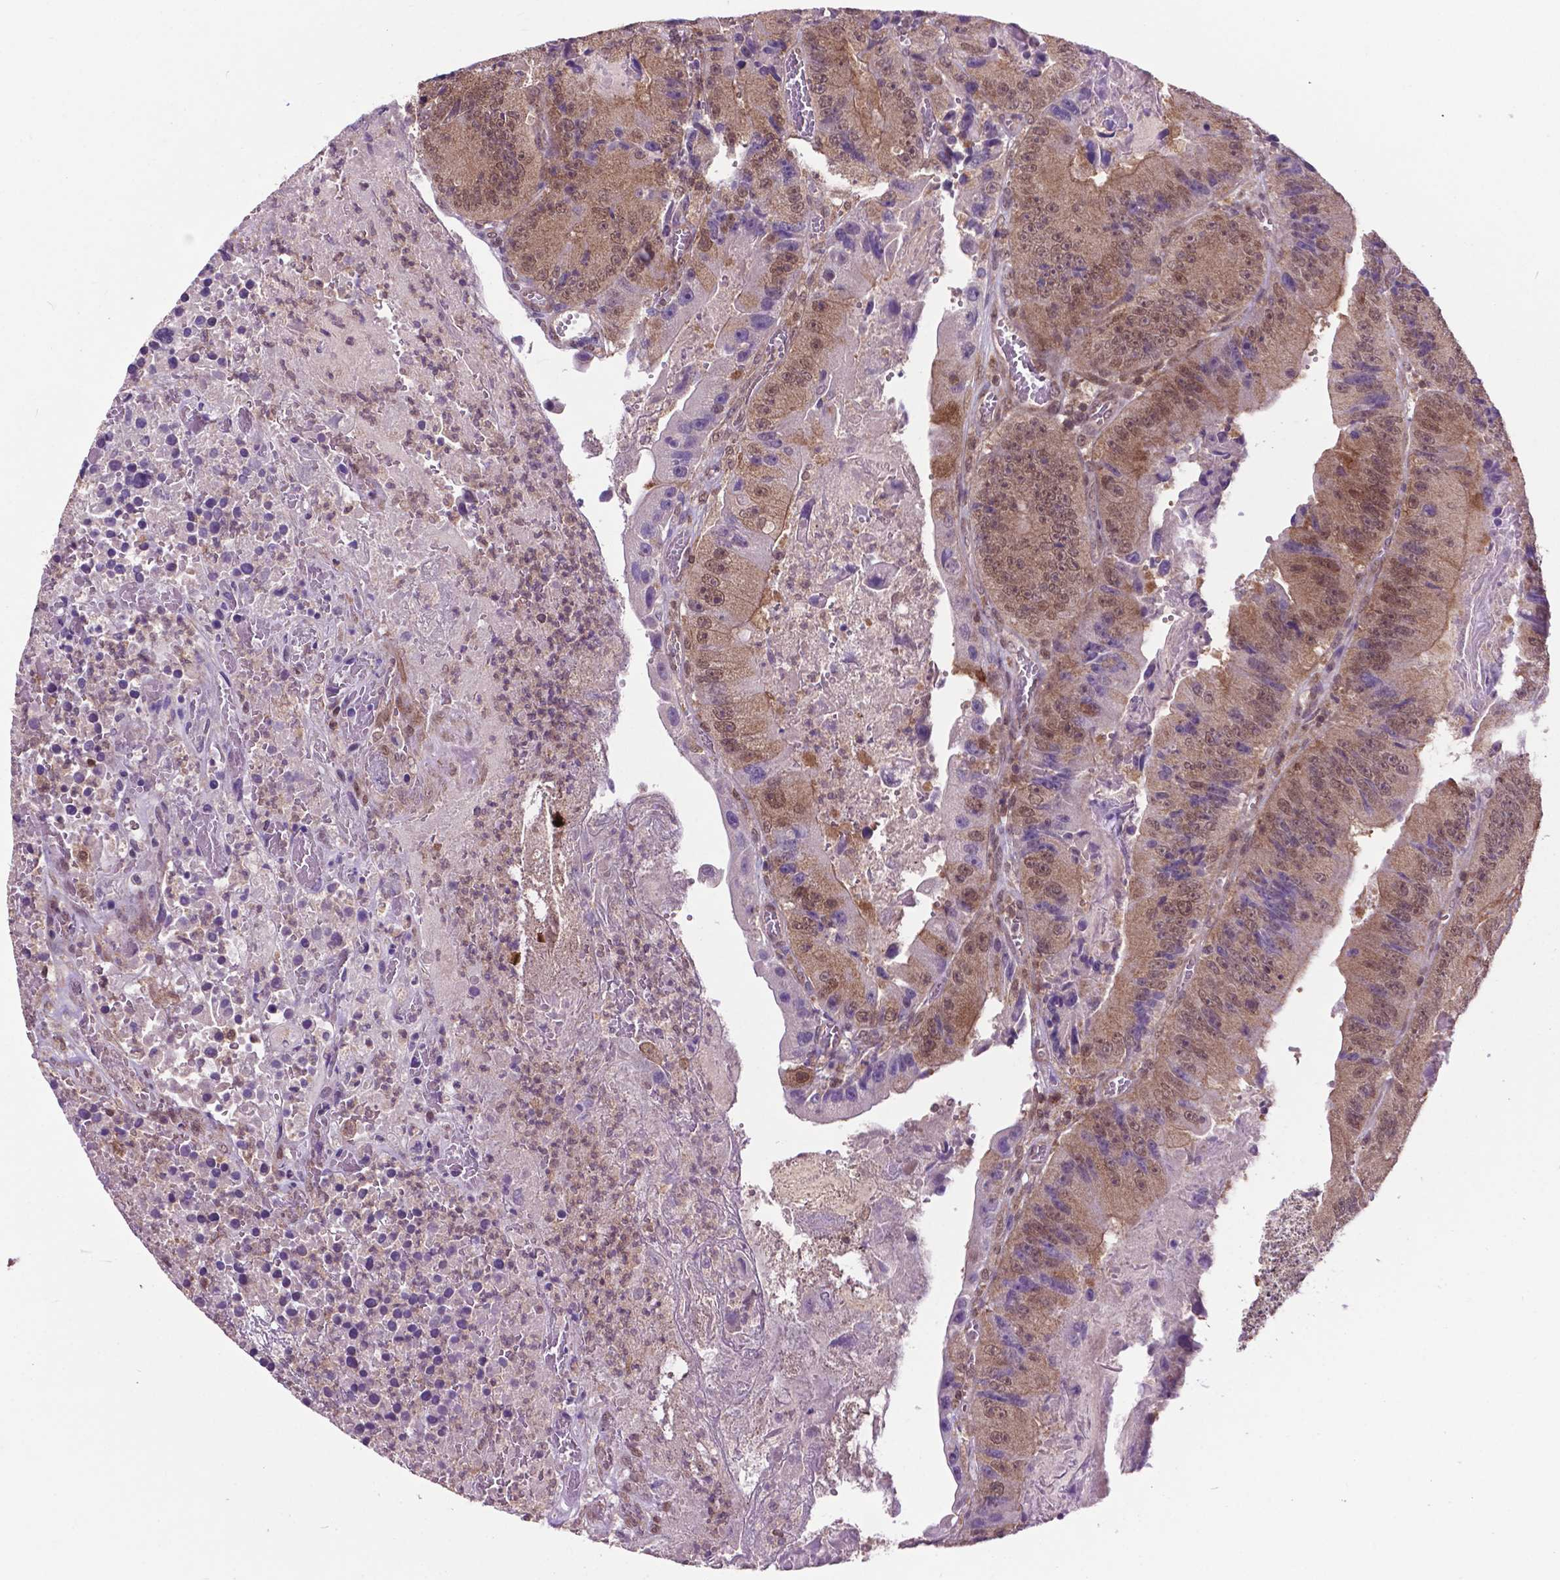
{"staining": {"intensity": "moderate", "quantity": "25%-75%", "location": "cytoplasmic/membranous,nuclear"}, "tissue": "colorectal cancer", "cell_type": "Tumor cells", "image_type": "cancer", "snomed": [{"axis": "morphology", "description": "Adenocarcinoma, NOS"}, {"axis": "topography", "description": "Colon"}], "caption": "A photomicrograph of human adenocarcinoma (colorectal) stained for a protein shows moderate cytoplasmic/membranous and nuclear brown staining in tumor cells. Using DAB (brown) and hematoxylin (blue) stains, captured at high magnification using brightfield microscopy.", "gene": "OTUB1", "patient": {"sex": "female", "age": 86}}